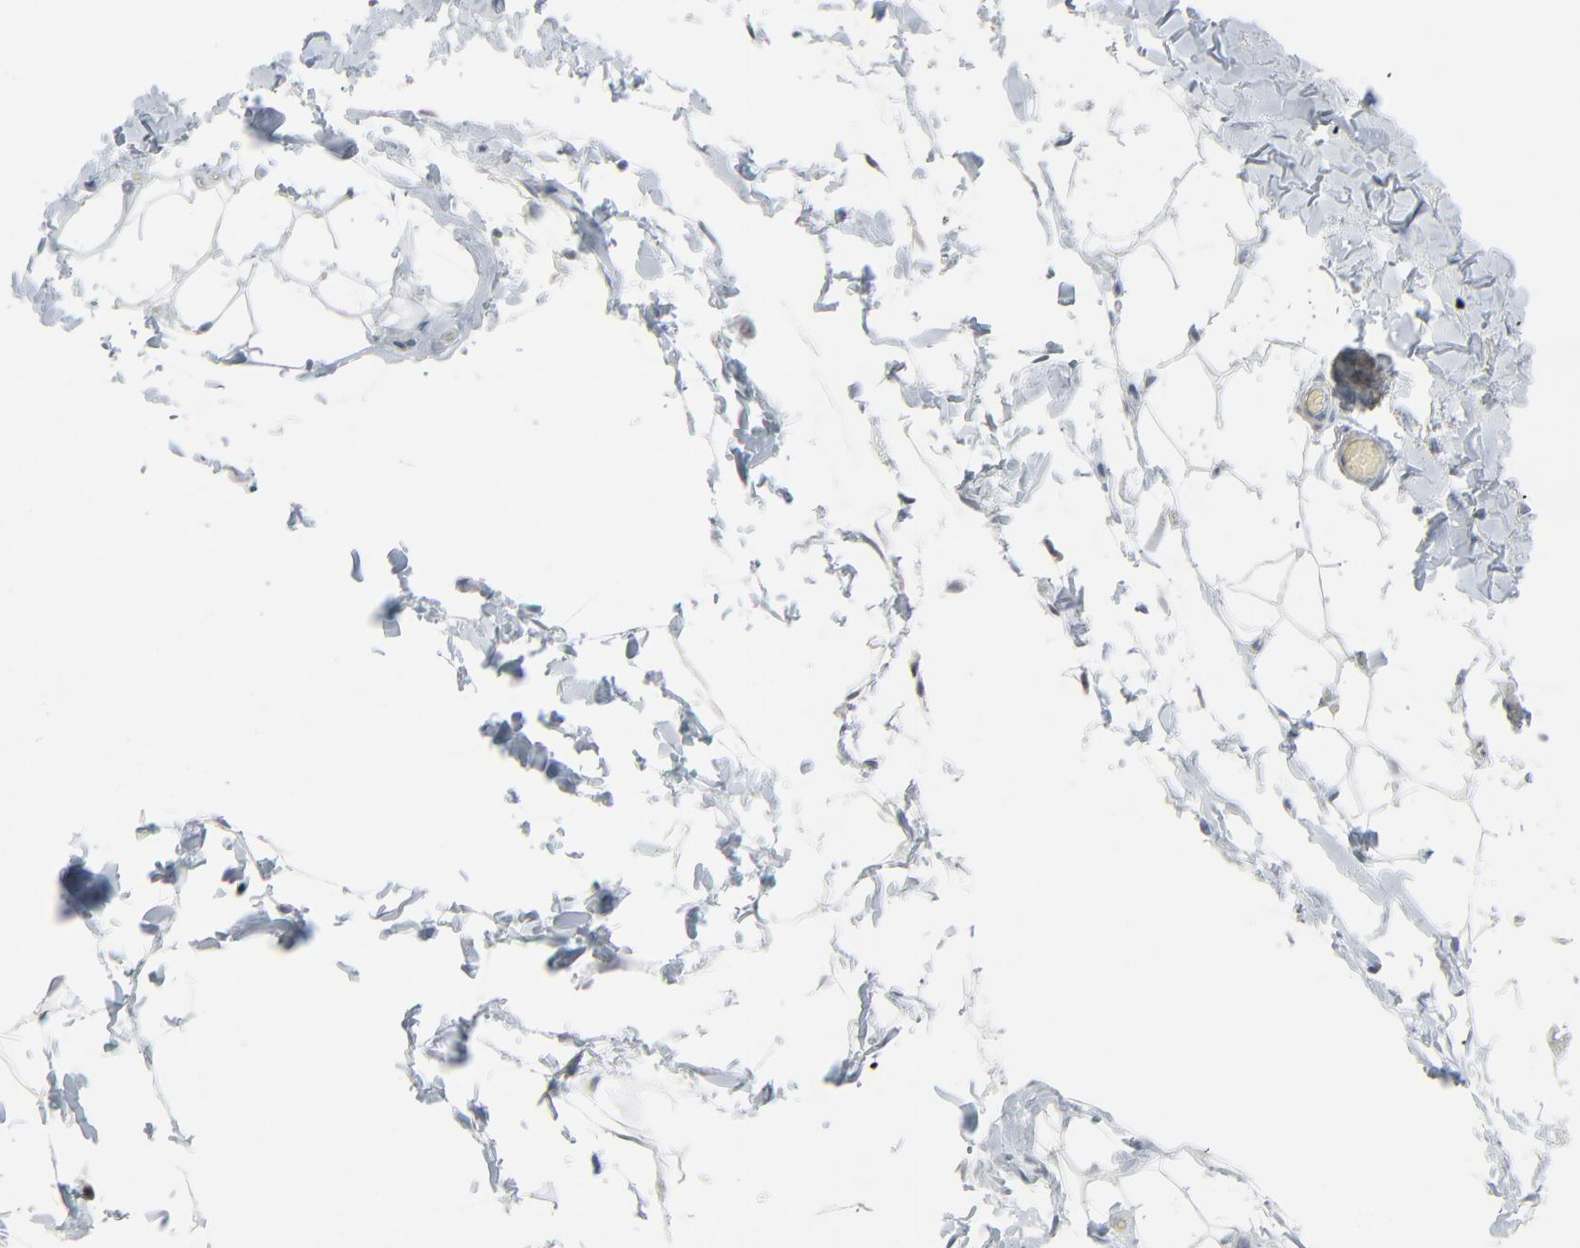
{"staining": {"intensity": "negative", "quantity": "none", "location": "none"}, "tissue": "adipose tissue", "cell_type": "Adipocytes", "image_type": "normal", "snomed": [{"axis": "morphology", "description": "Normal tissue, NOS"}, {"axis": "topography", "description": "Soft tissue"}], "caption": "The micrograph shows no significant expression in adipocytes of adipose tissue.", "gene": "SAGE1", "patient": {"sex": "male", "age": 26}}